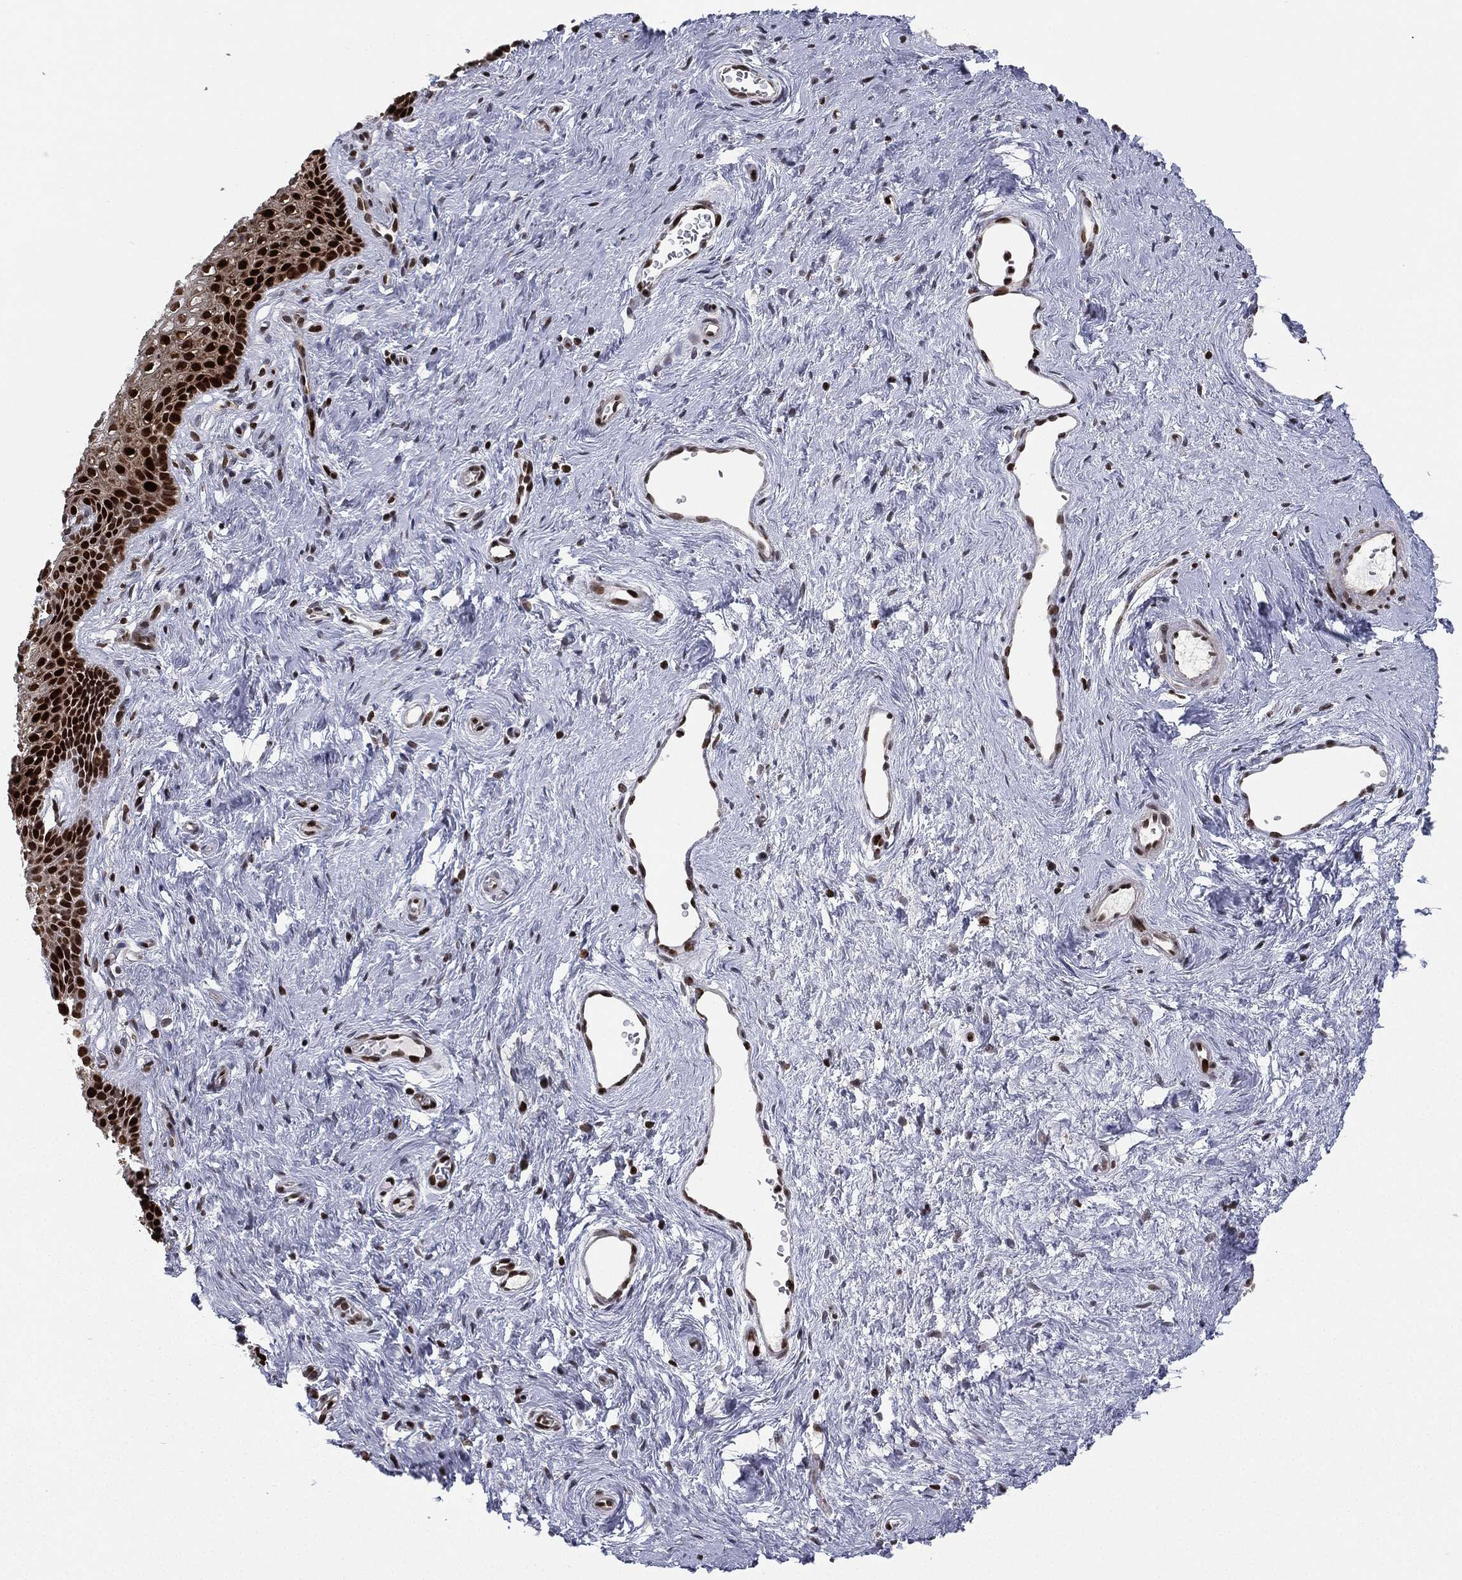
{"staining": {"intensity": "strong", "quantity": "25%-75%", "location": "nuclear"}, "tissue": "vagina", "cell_type": "Squamous epithelial cells", "image_type": "normal", "snomed": [{"axis": "morphology", "description": "Normal tissue, NOS"}, {"axis": "topography", "description": "Vagina"}], "caption": "High-magnification brightfield microscopy of unremarkable vagina stained with DAB (brown) and counterstained with hematoxylin (blue). squamous epithelial cells exhibit strong nuclear positivity is identified in about25%-75% of cells. (IHC, brightfield microscopy, high magnification).", "gene": "LMNB1", "patient": {"sex": "female", "age": 45}}